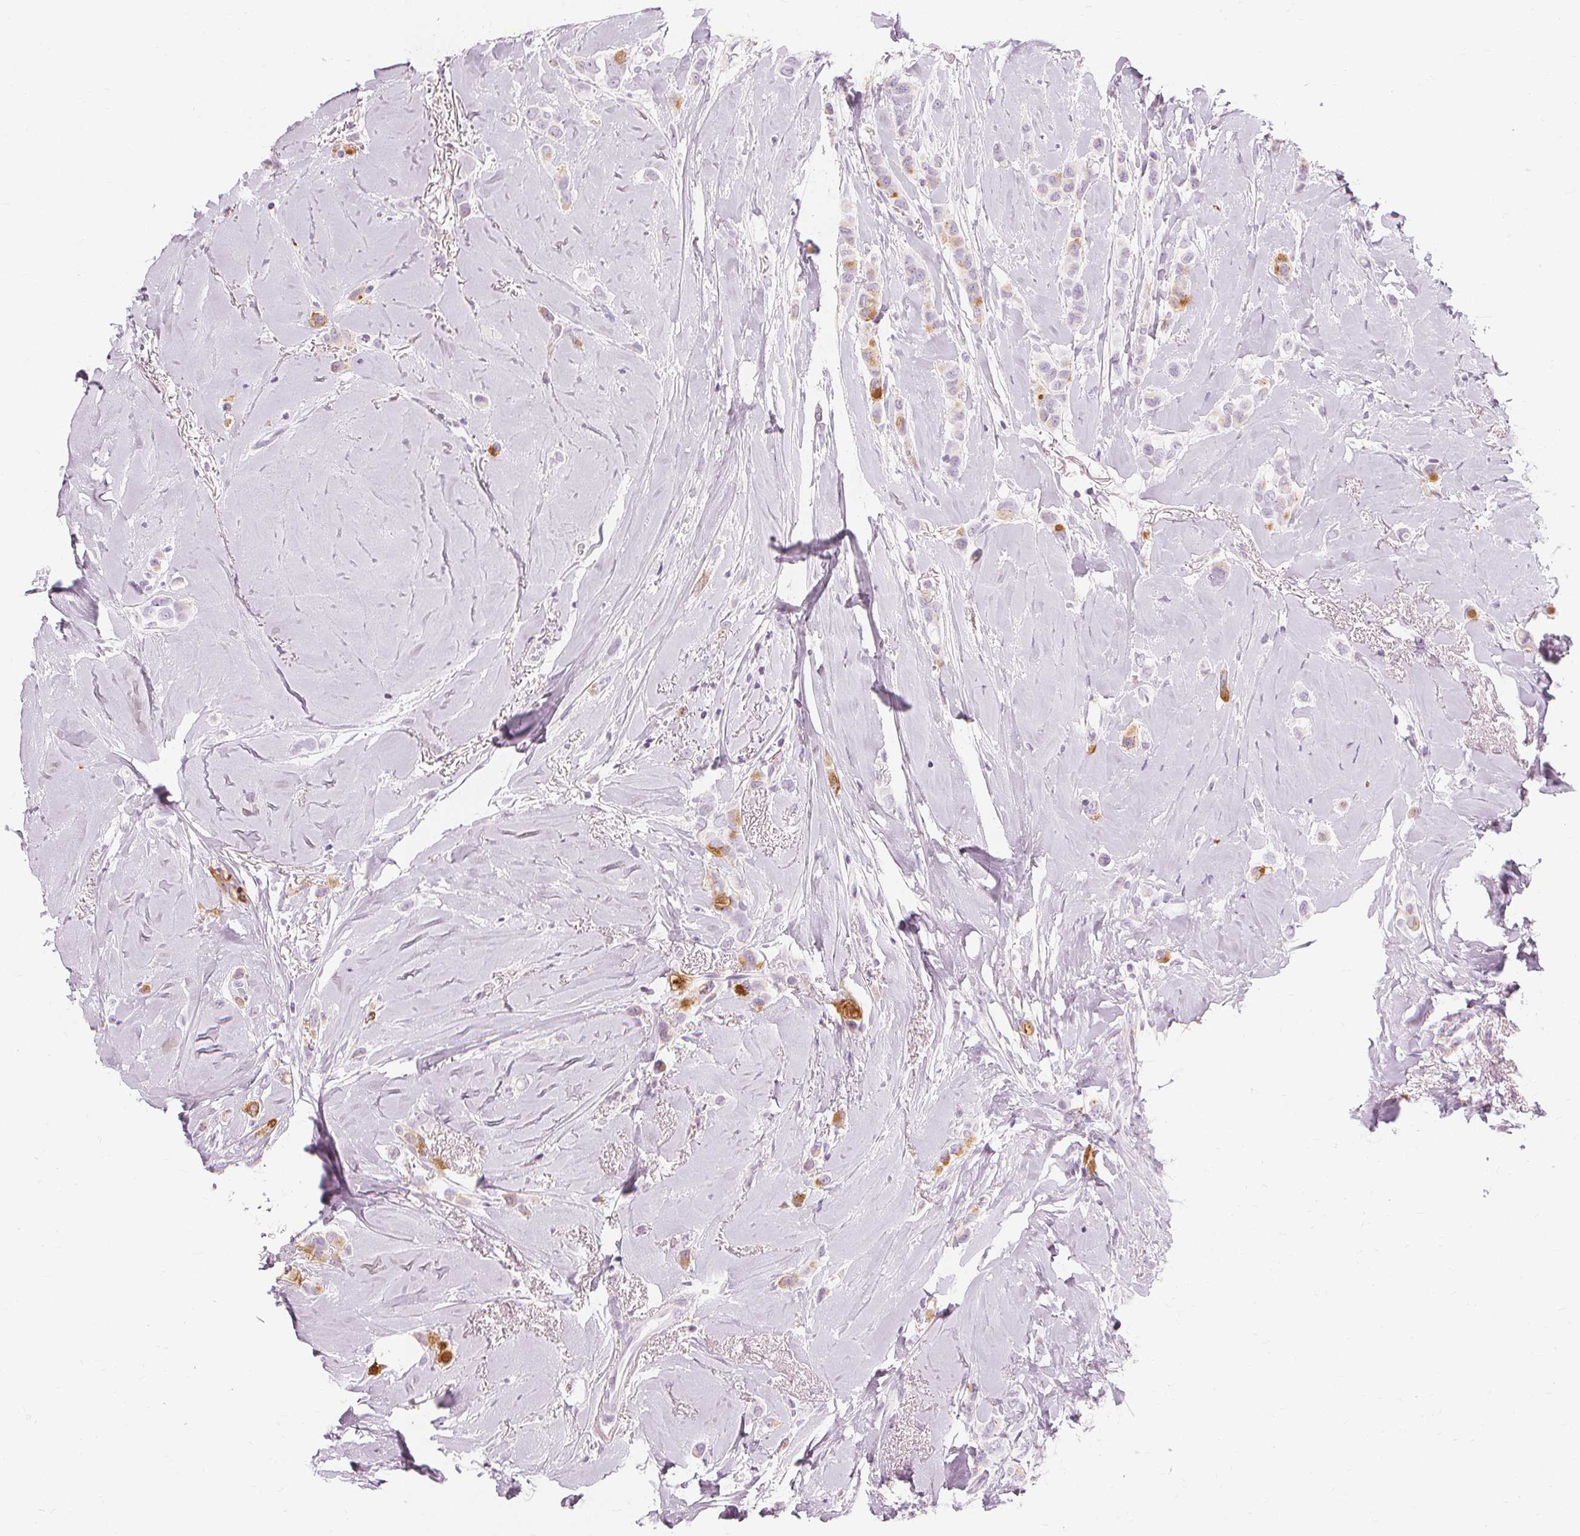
{"staining": {"intensity": "moderate", "quantity": "<25%", "location": "cytoplasmic/membranous"}, "tissue": "breast cancer", "cell_type": "Tumor cells", "image_type": "cancer", "snomed": [{"axis": "morphology", "description": "Lobular carcinoma"}, {"axis": "topography", "description": "Breast"}], "caption": "IHC of lobular carcinoma (breast) exhibits low levels of moderate cytoplasmic/membranous staining in approximately <25% of tumor cells.", "gene": "TFF1", "patient": {"sex": "female", "age": 66}}